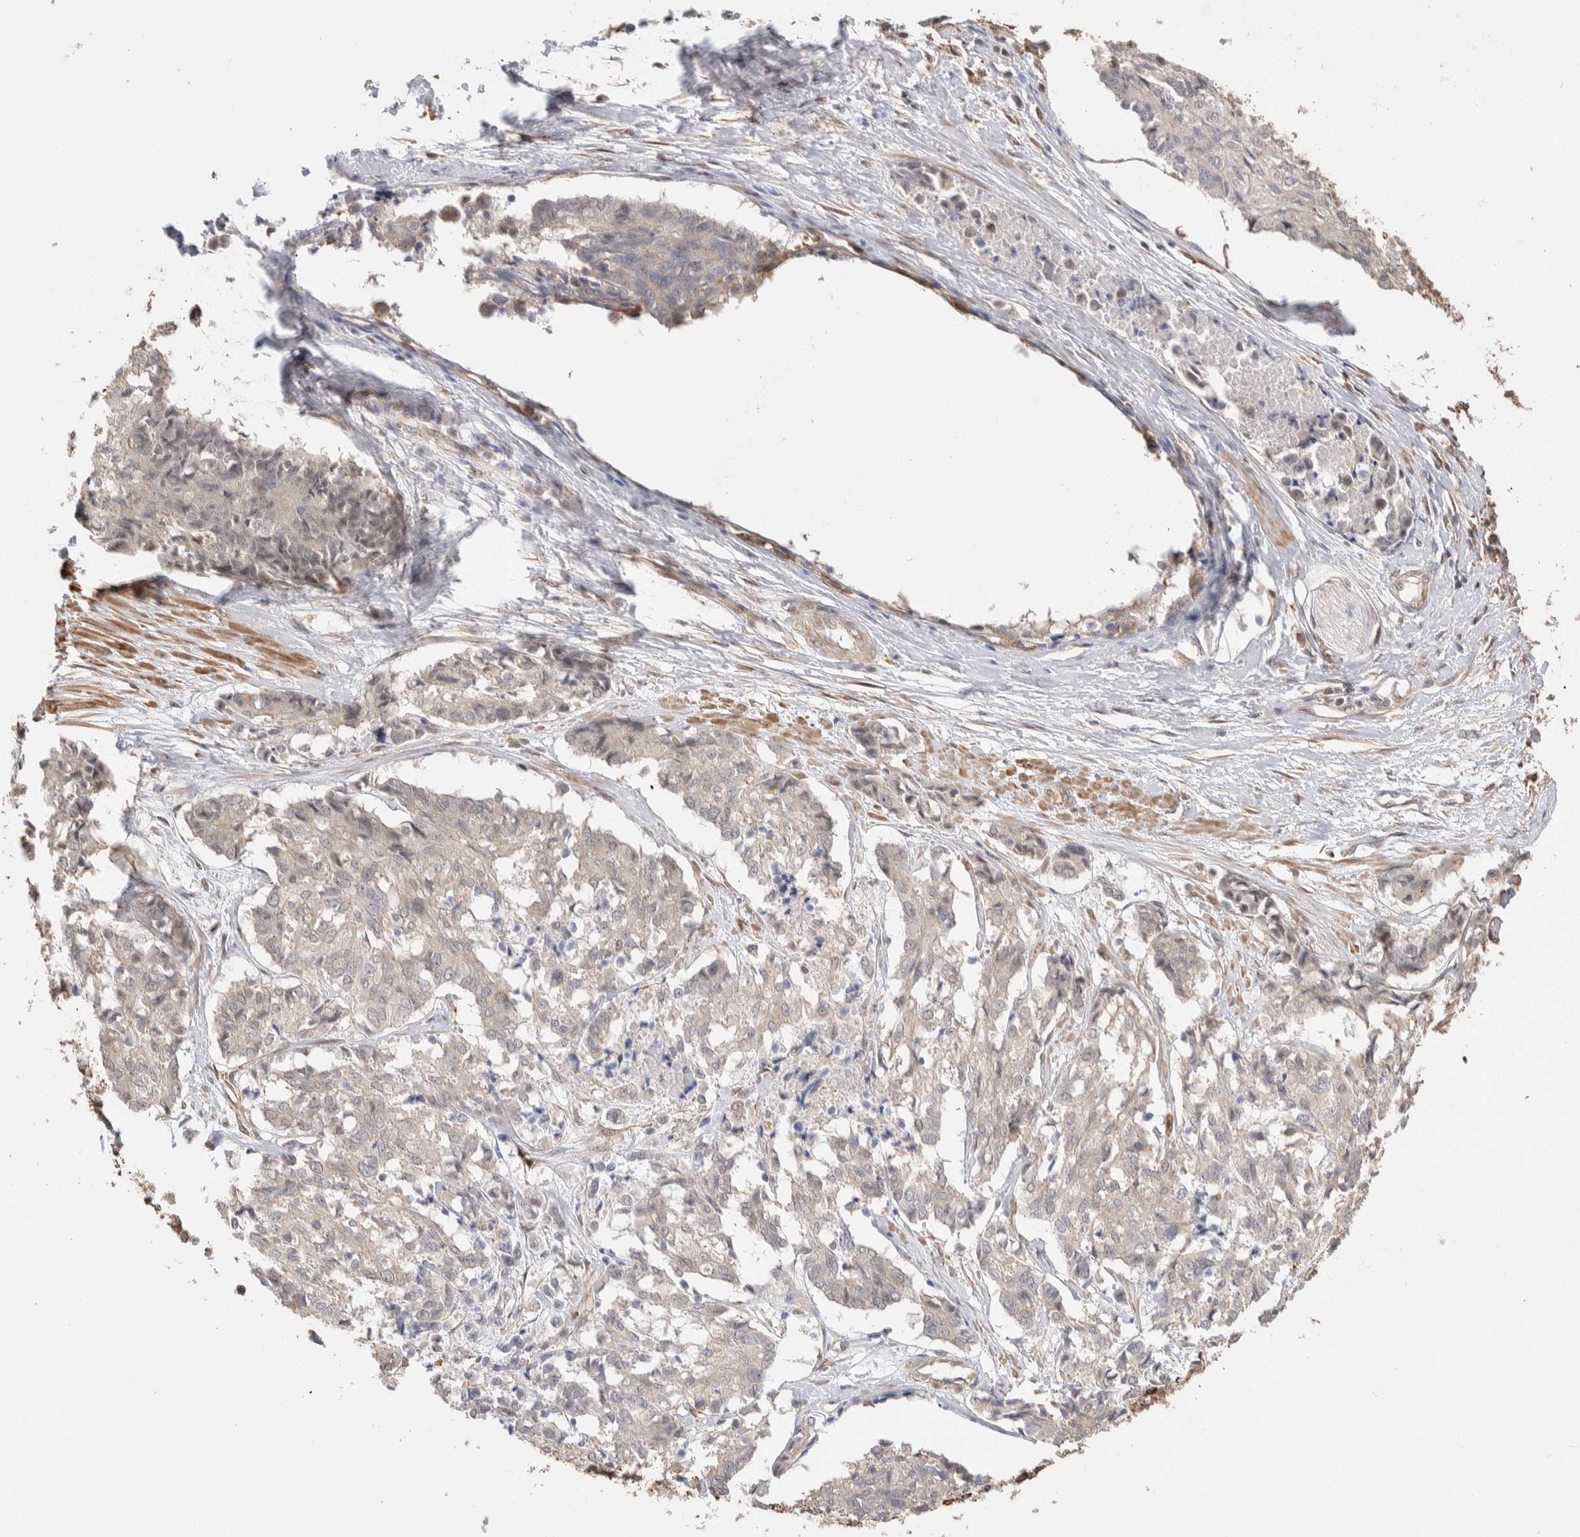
{"staining": {"intensity": "negative", "quantity": "none", "location": "none"}, "tissue": "cervical cancer", "cell_type": "Tumor cells", "image_type": "cancer", "snomed": [{"axis": "morphology", "description": "Squamous cell carcinoma, NOS"}, {"axis": "topography", "description": "Cervix"}], "caption": "A high-resolution photomicrograph shows immunohistochemistry (IHC) staining of squamous cell carcinoma (cervical), which shows no significant positivity in tumor cells.", "gene": "ZNF704", "patient": {"sex": "female", "age": 35}}